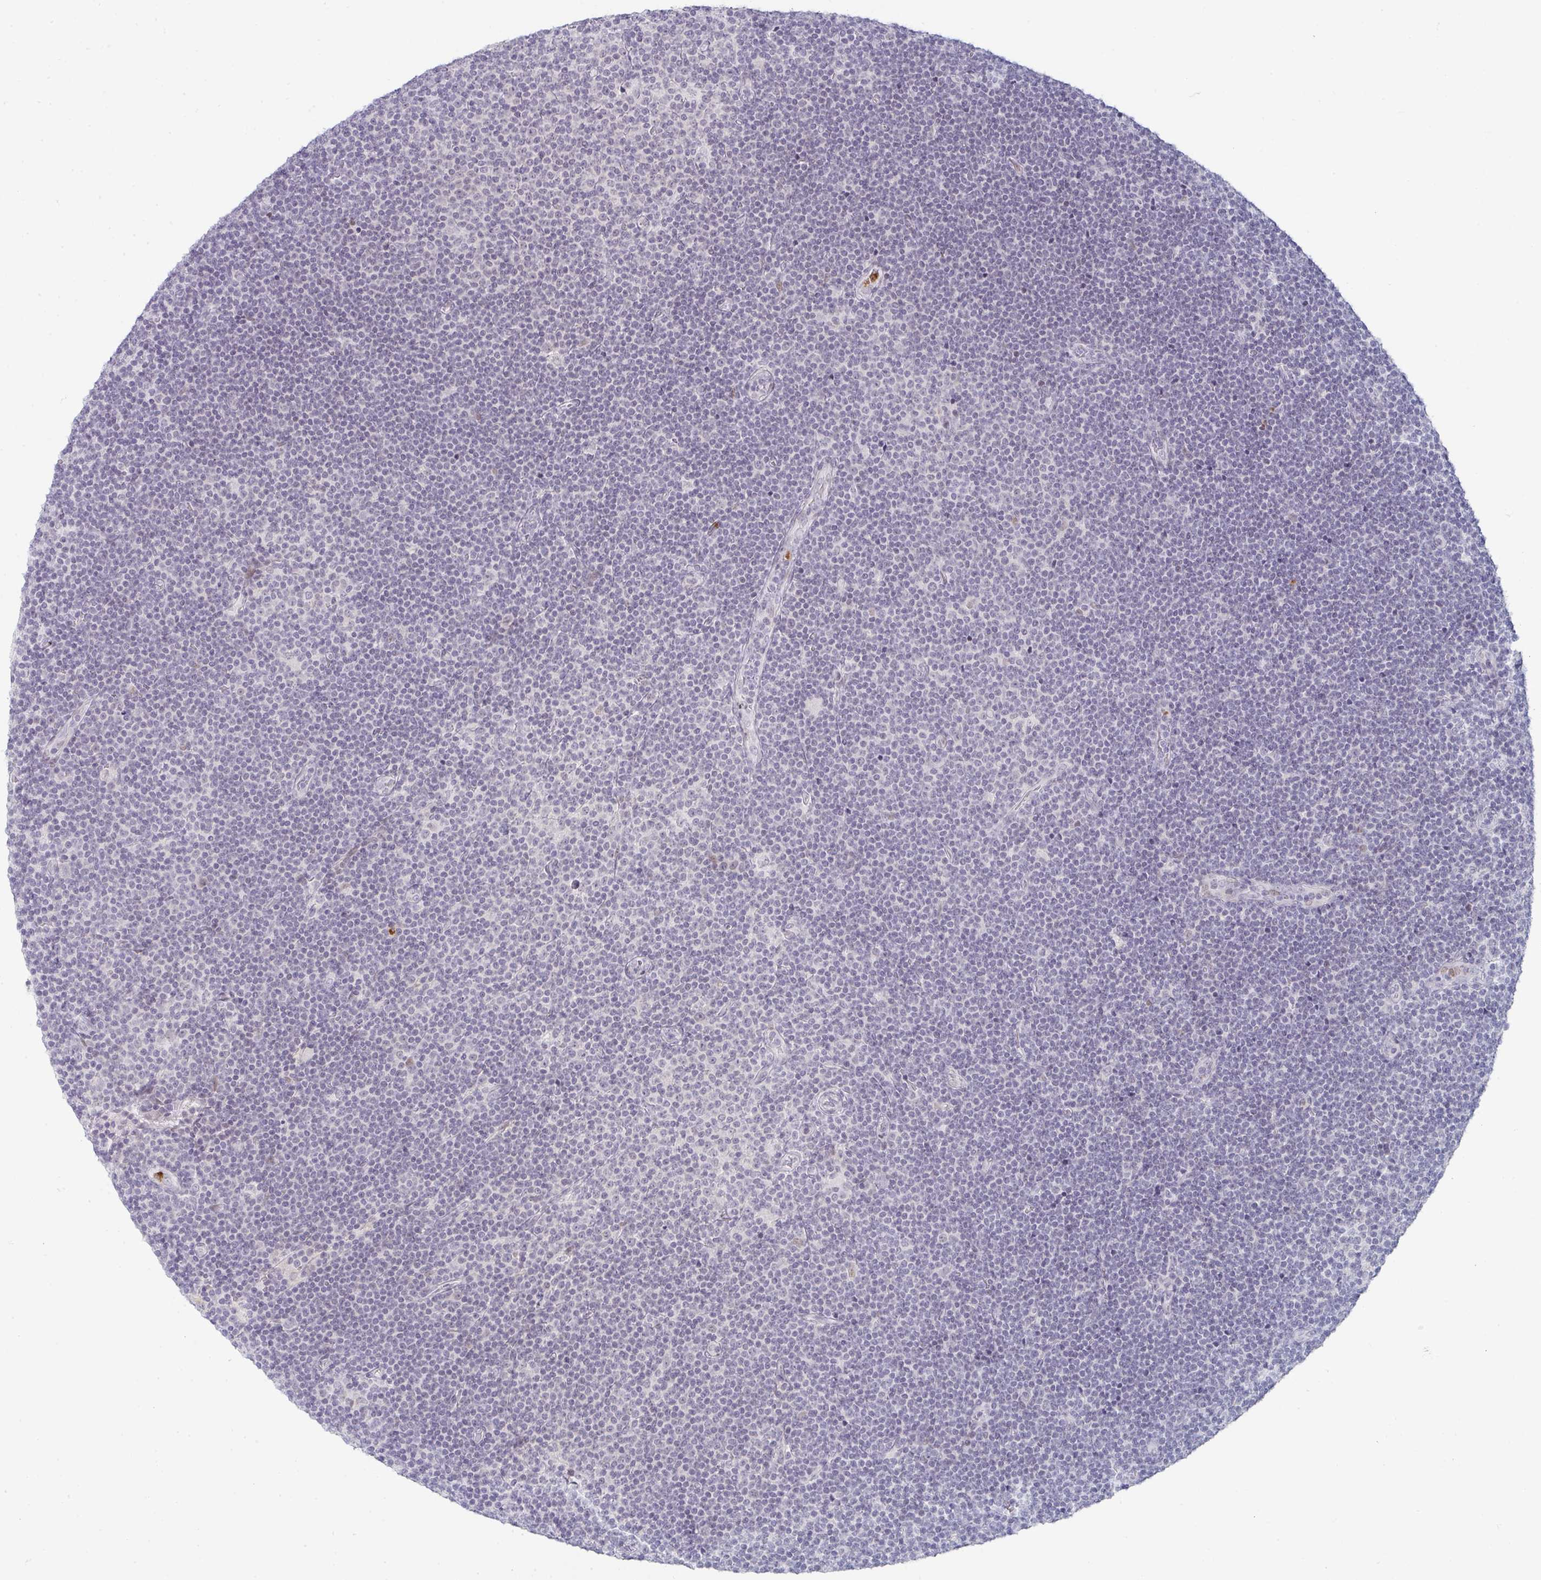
{"staining": {"intensity": "negative", "quantity": "none", "location": "none"}, "tissue": "lymphoma", "cell_type": "Tumor cells", "image_type": "cancer", "snomed": [{"axis": "morphology", "description": "Malignant lymphoma, non-Hodgkin's type, Low grade"}, {"axis": "topography", "description": "Lymph node"}], "caption": "High power microscopy photomicrograph of an IHC photomicrograph of lymphoma, revealing no significant staining in tumor cells.", "gene": "LIN54", "patient": {"sex": "male", "age": 48}}